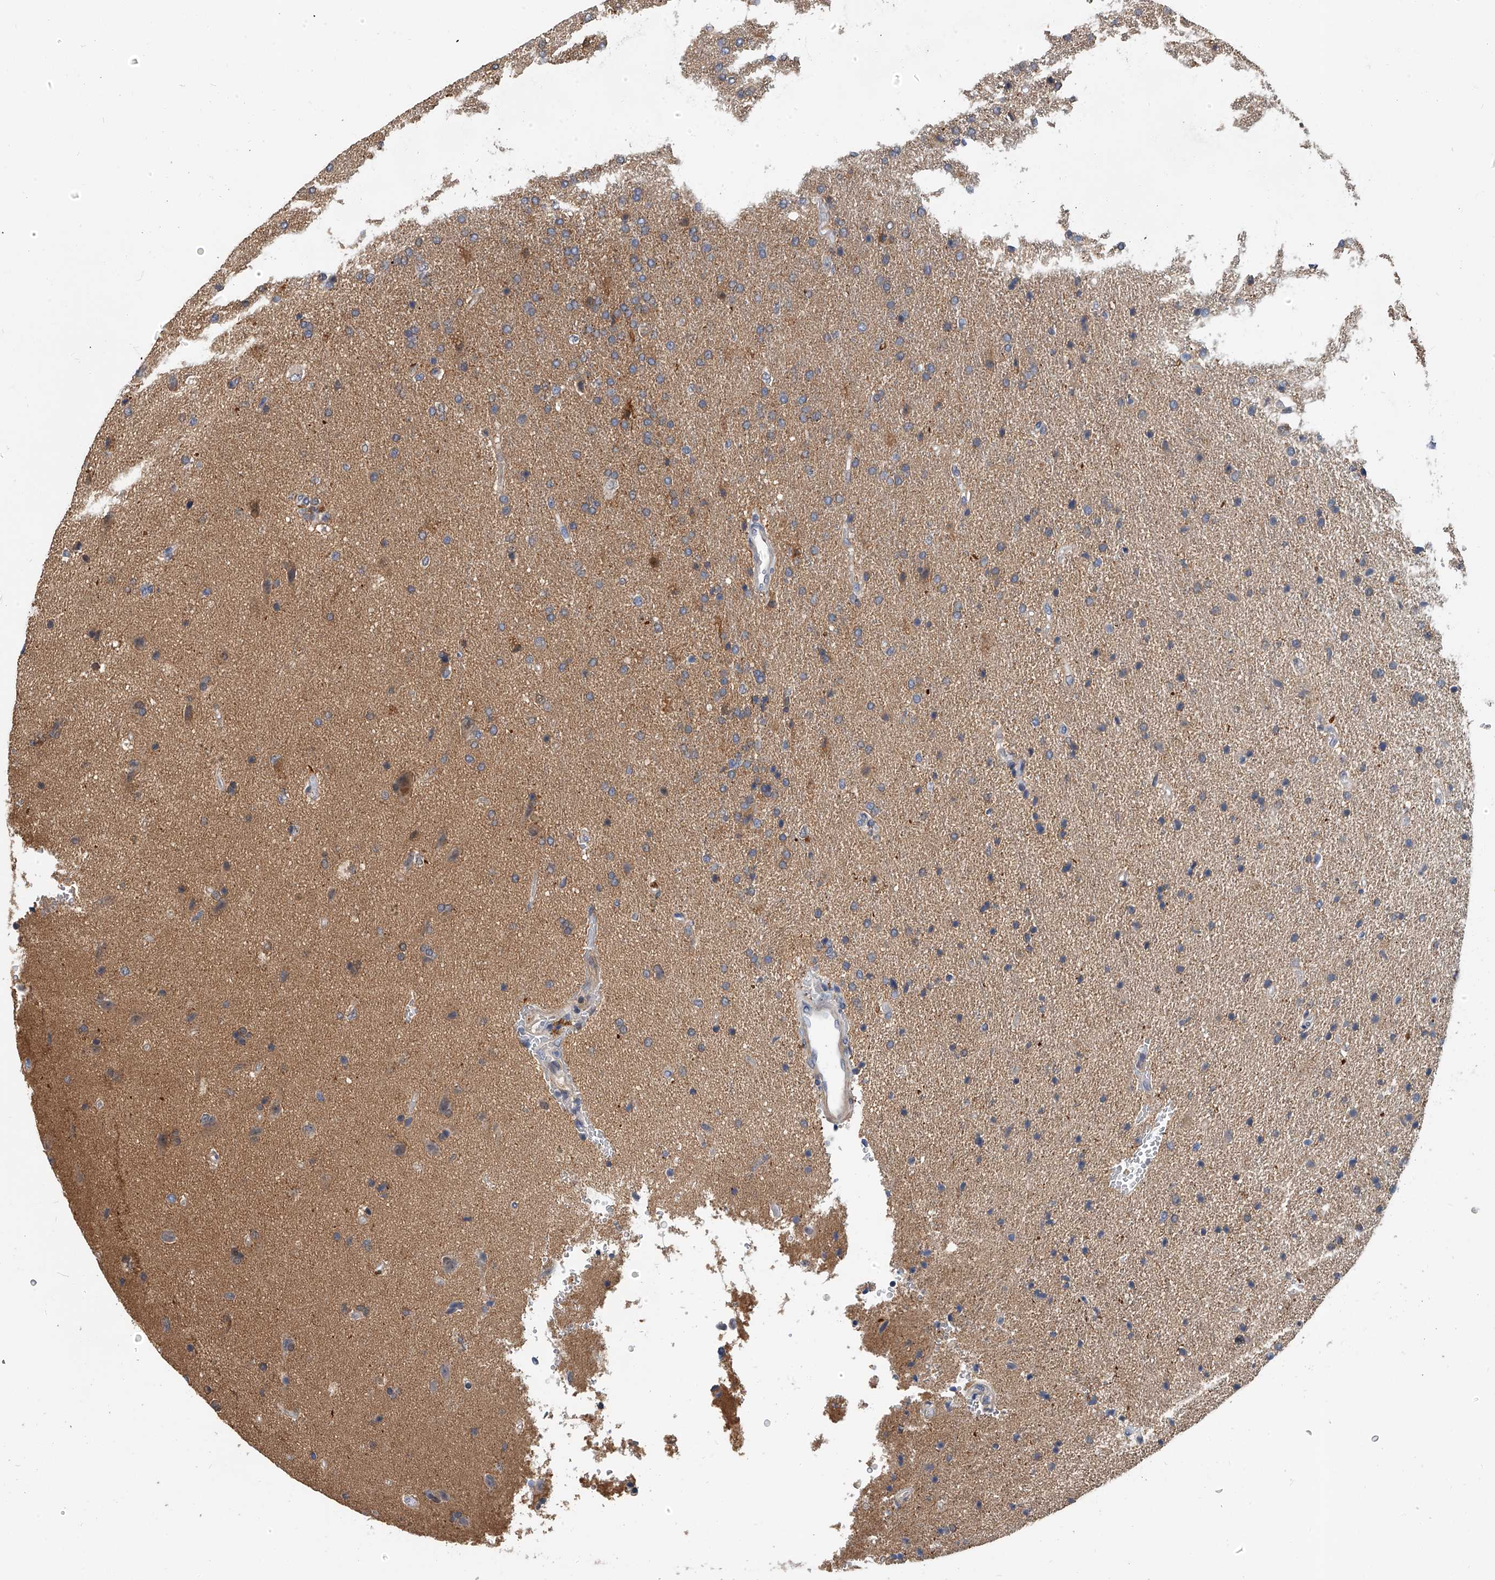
{"staining": {"intensity": "weak", "quantity": ">75%", "location": "cytoplasmic/membranous"}, "tissue": "glioma", "cell_type": "Tumor cells", "image_type": "cancer", "snomed": [{"axis": "morphology", "description": "Glioma, malignant, High grade"}, {"axis": "topography", "description": "Brain"}], "caption": "Malignant glioma (high-grade) stained for a protein (brown) exhibits weak cytoplasmic/membranous positive staining in approximately >75% of tumor cells.", "gene": "CD200", "patient": {"sex": "male", "age": 72}}